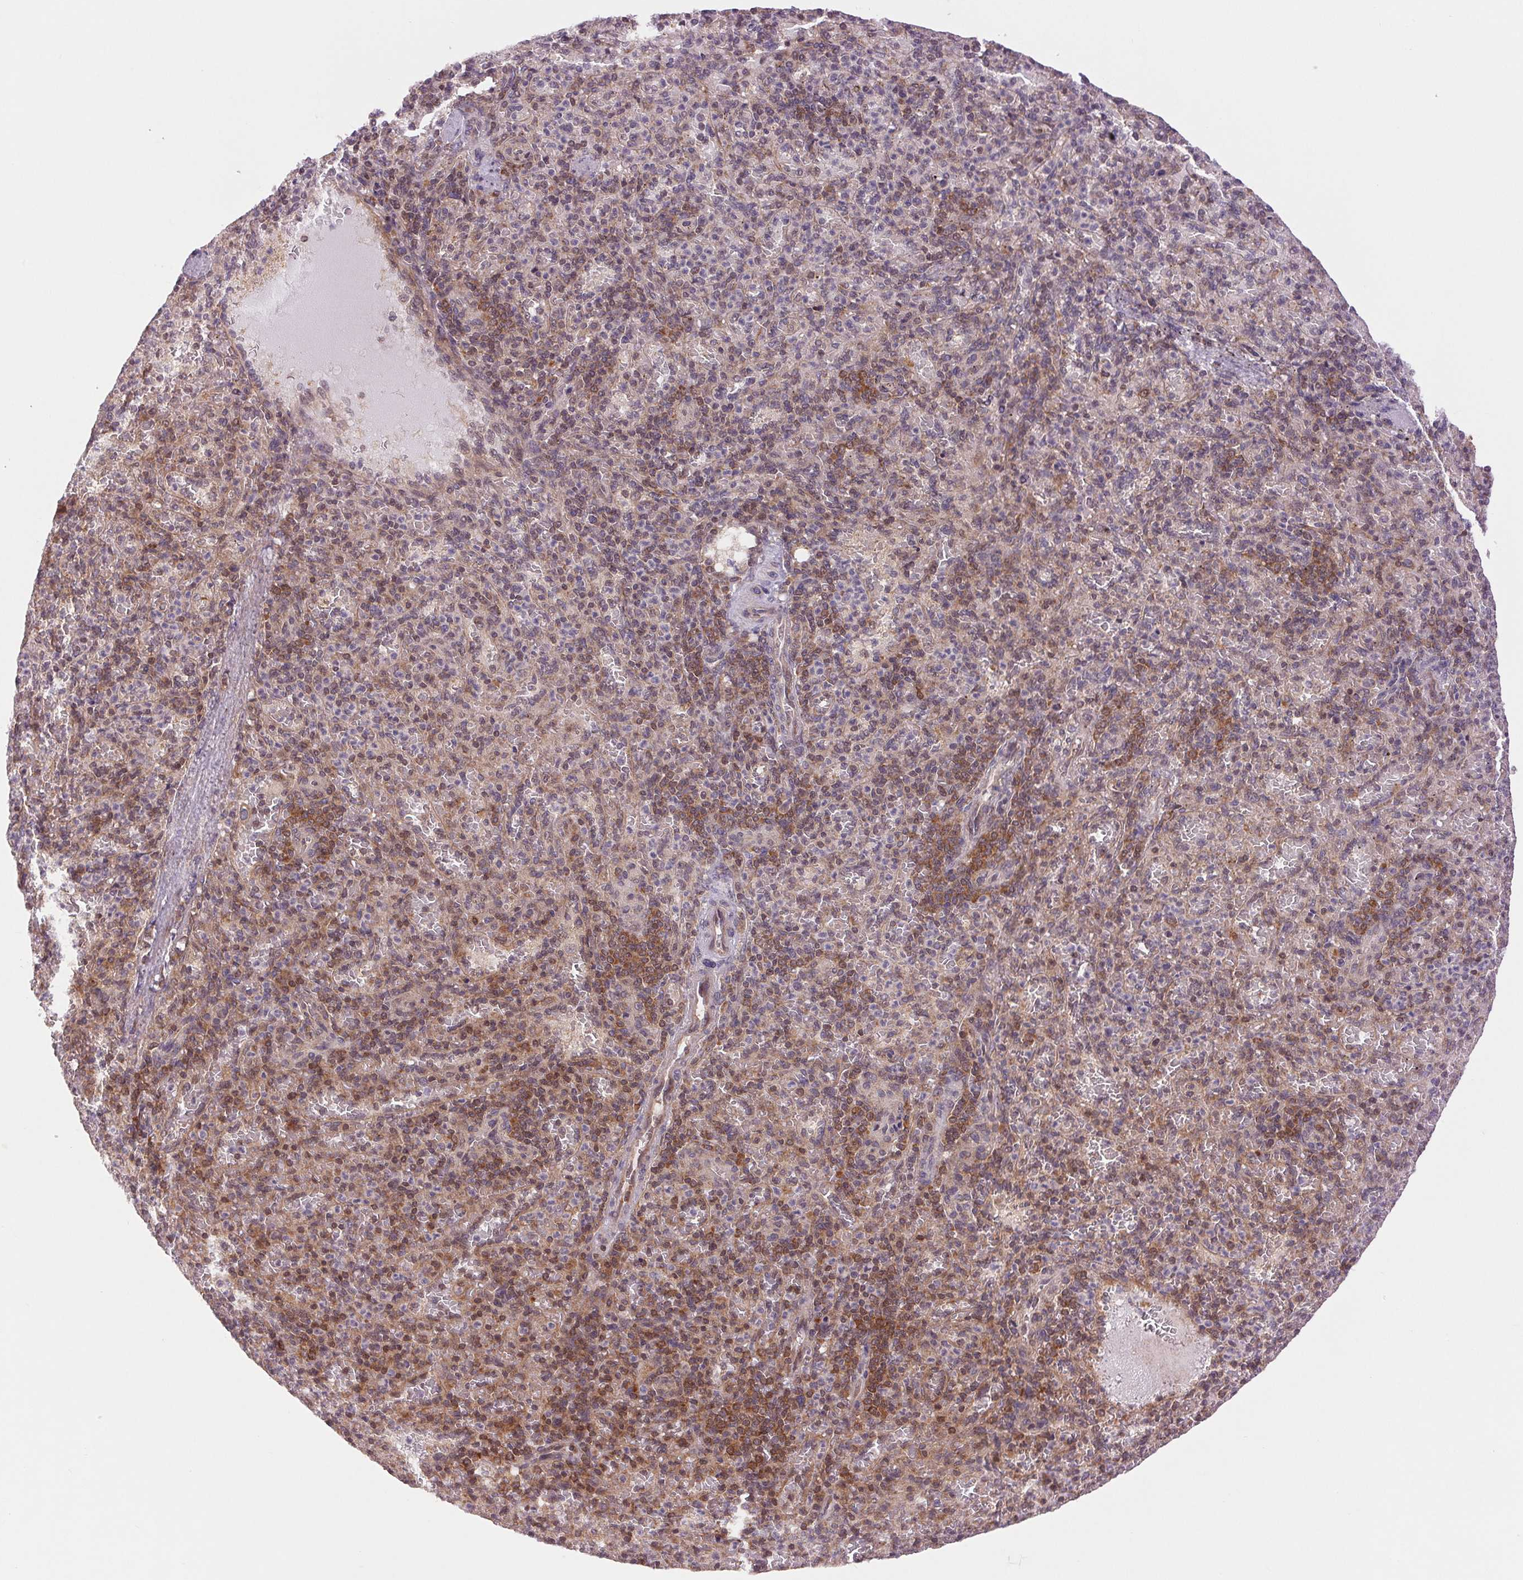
{"staining": {"intensity": "moderate", "quantity": "25%-75%", "location": "cytoplasmic/membranous,nuclear"}, "tissue": "spleen", "cell_type": "Cells in red pulp", "image_type": "normal", "snomed": [{"axis": "morphology", "description": "Normal tissue, NOS"}, {"axis": "topography", "description": "Spleen"}], "caption": "High-magnification brightfield microscopy of unremarkable spleen stained with DAB (brown) and counterstained with hematoxylin (blue). cells in red pulp exhibit moderate cytoplasmic/membranous,nuclear positivity is present in about25%-75% of cells. (IHC, brightfield microscopy, high magnification).", "gene": "BTF3L4", "patient": {"sex": "female", "age": 74}}